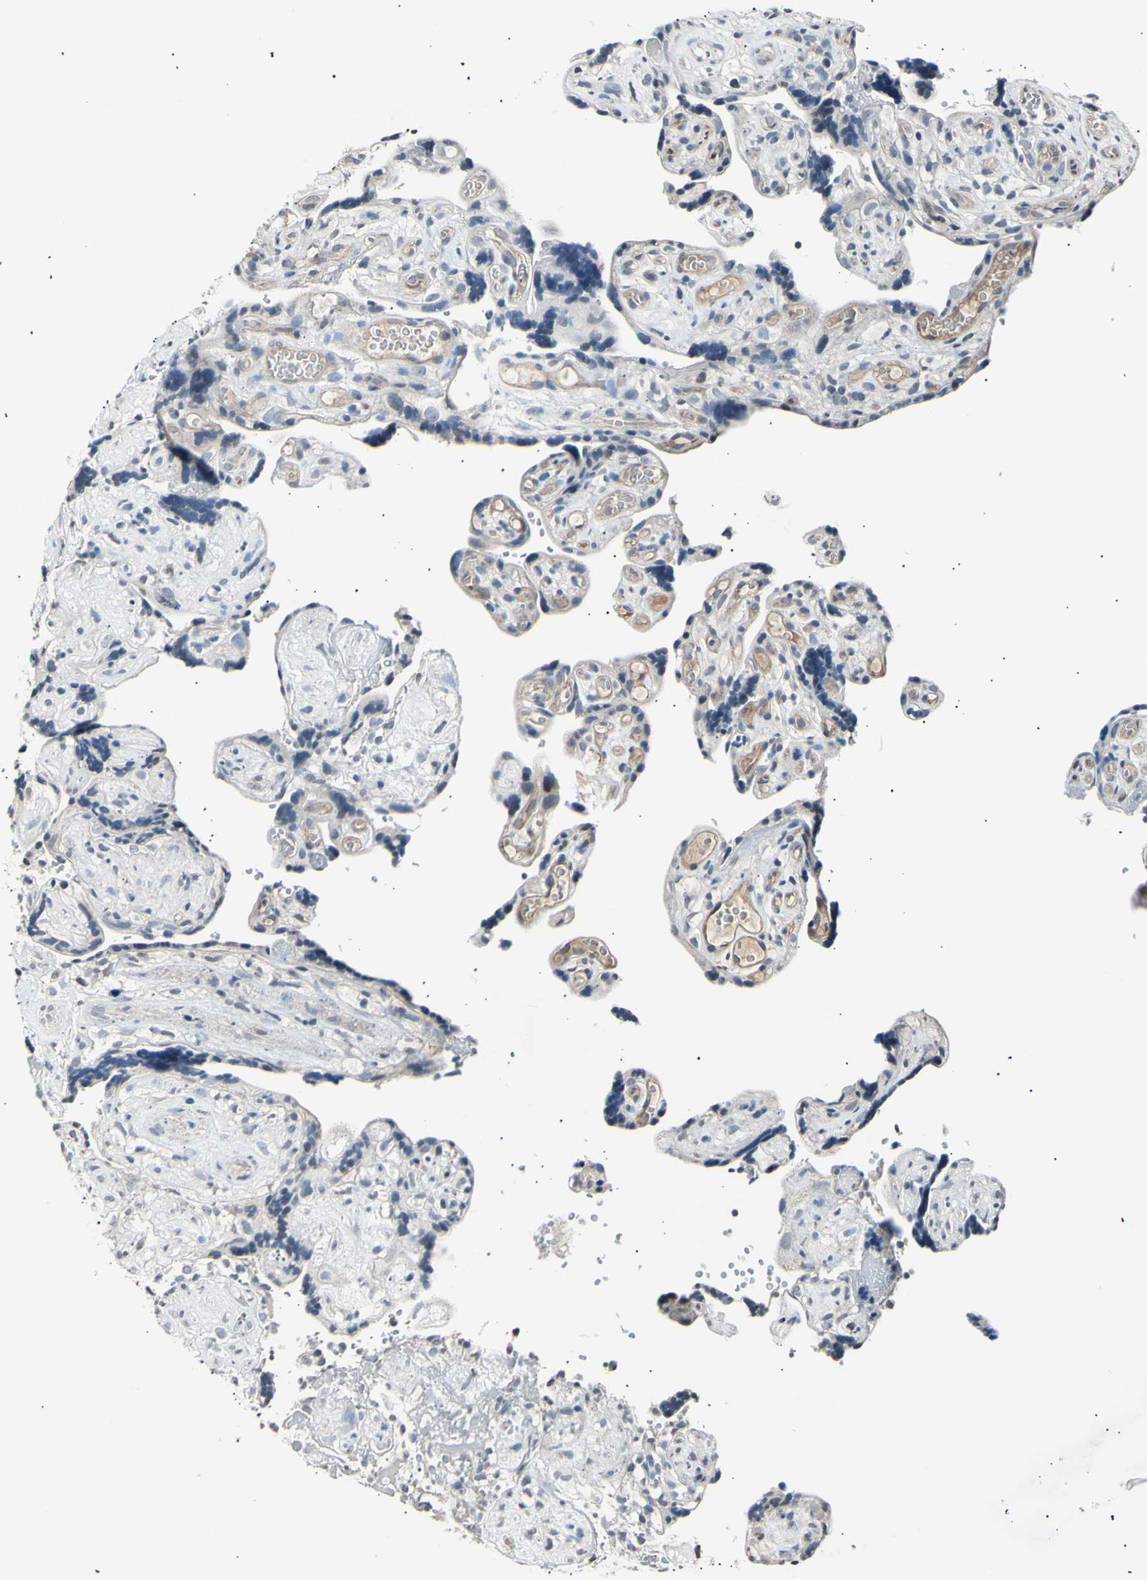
{"staining": {"intensity": "negative", "quantity": "none", "location": "none"}, "tissue": "placenta", "cell_type": "Trophoblastic cells", "image_type": "normal", "snomed": [{"axis": "morphology", "description": "Normal tissue, NOS"}, {"axis": "topography", "description": "Placenta"}], "caption": "Micrograph shows no significant protein positivity in trophoblastic cells of normal placenta.", "gene": "AK1", "patient": {"sex": "female", "age": 30}}